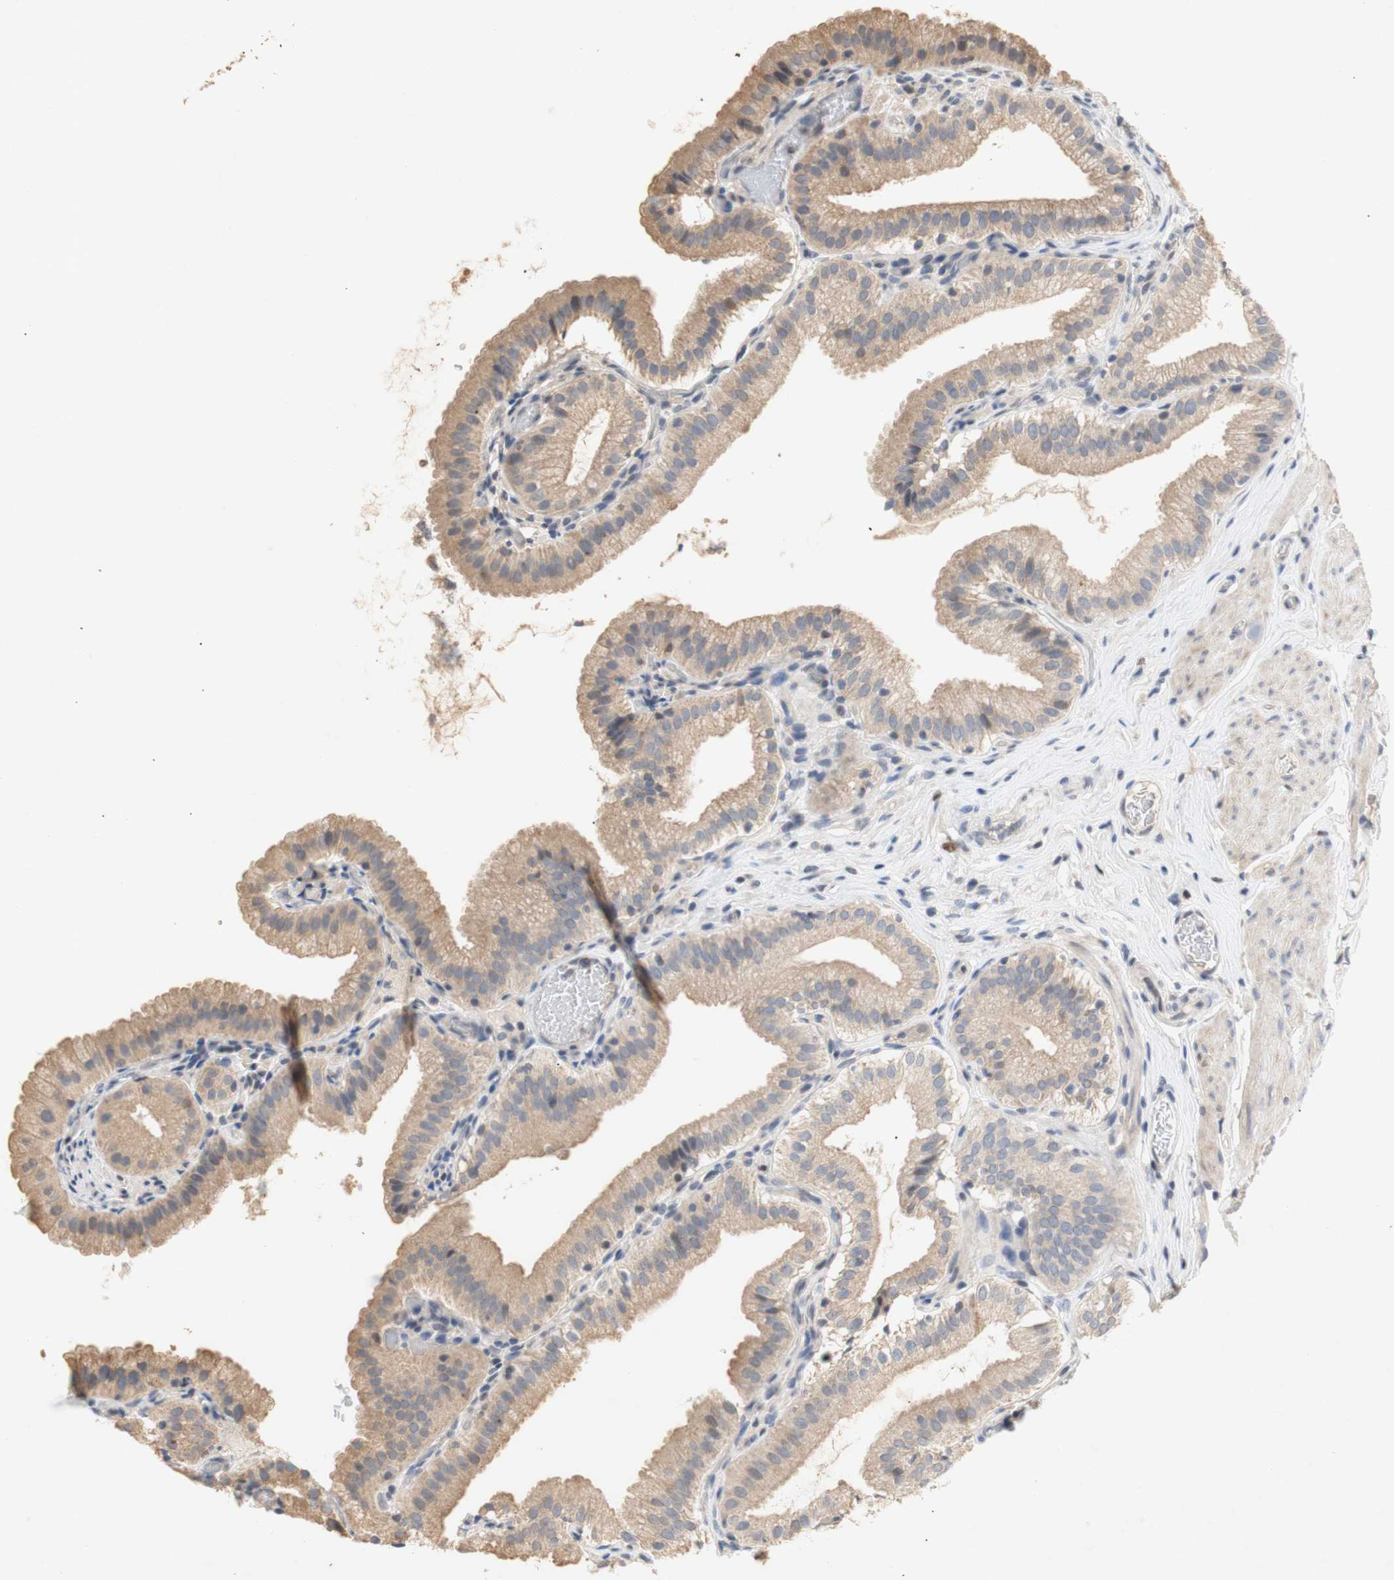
{"staining": {"intensity": "moderate", "quantity": ">75%", "location": "cytoplasmic/membranous,nuclear"}, "tissue": "gallbladder", "cell_type": "Glandular cells", "image_type": "normal", "snomed": [{"axis": "morphology", "description": "Normal tissue, NOS"}, {"axis": "topography", "description": "Gallbladder"}], "caption": "Protein expression by IHC exhibits moderate cytoplasmic/membranous,nuclear positivity in about >75% of glandular cells in normal gallbladder. (Stains: DAB in brown, nuclei in blue, Microscopy: brightfield microscopy at high magnification).", "gene": "FOSB", "patient": {"sex": "male", "age": 54}}